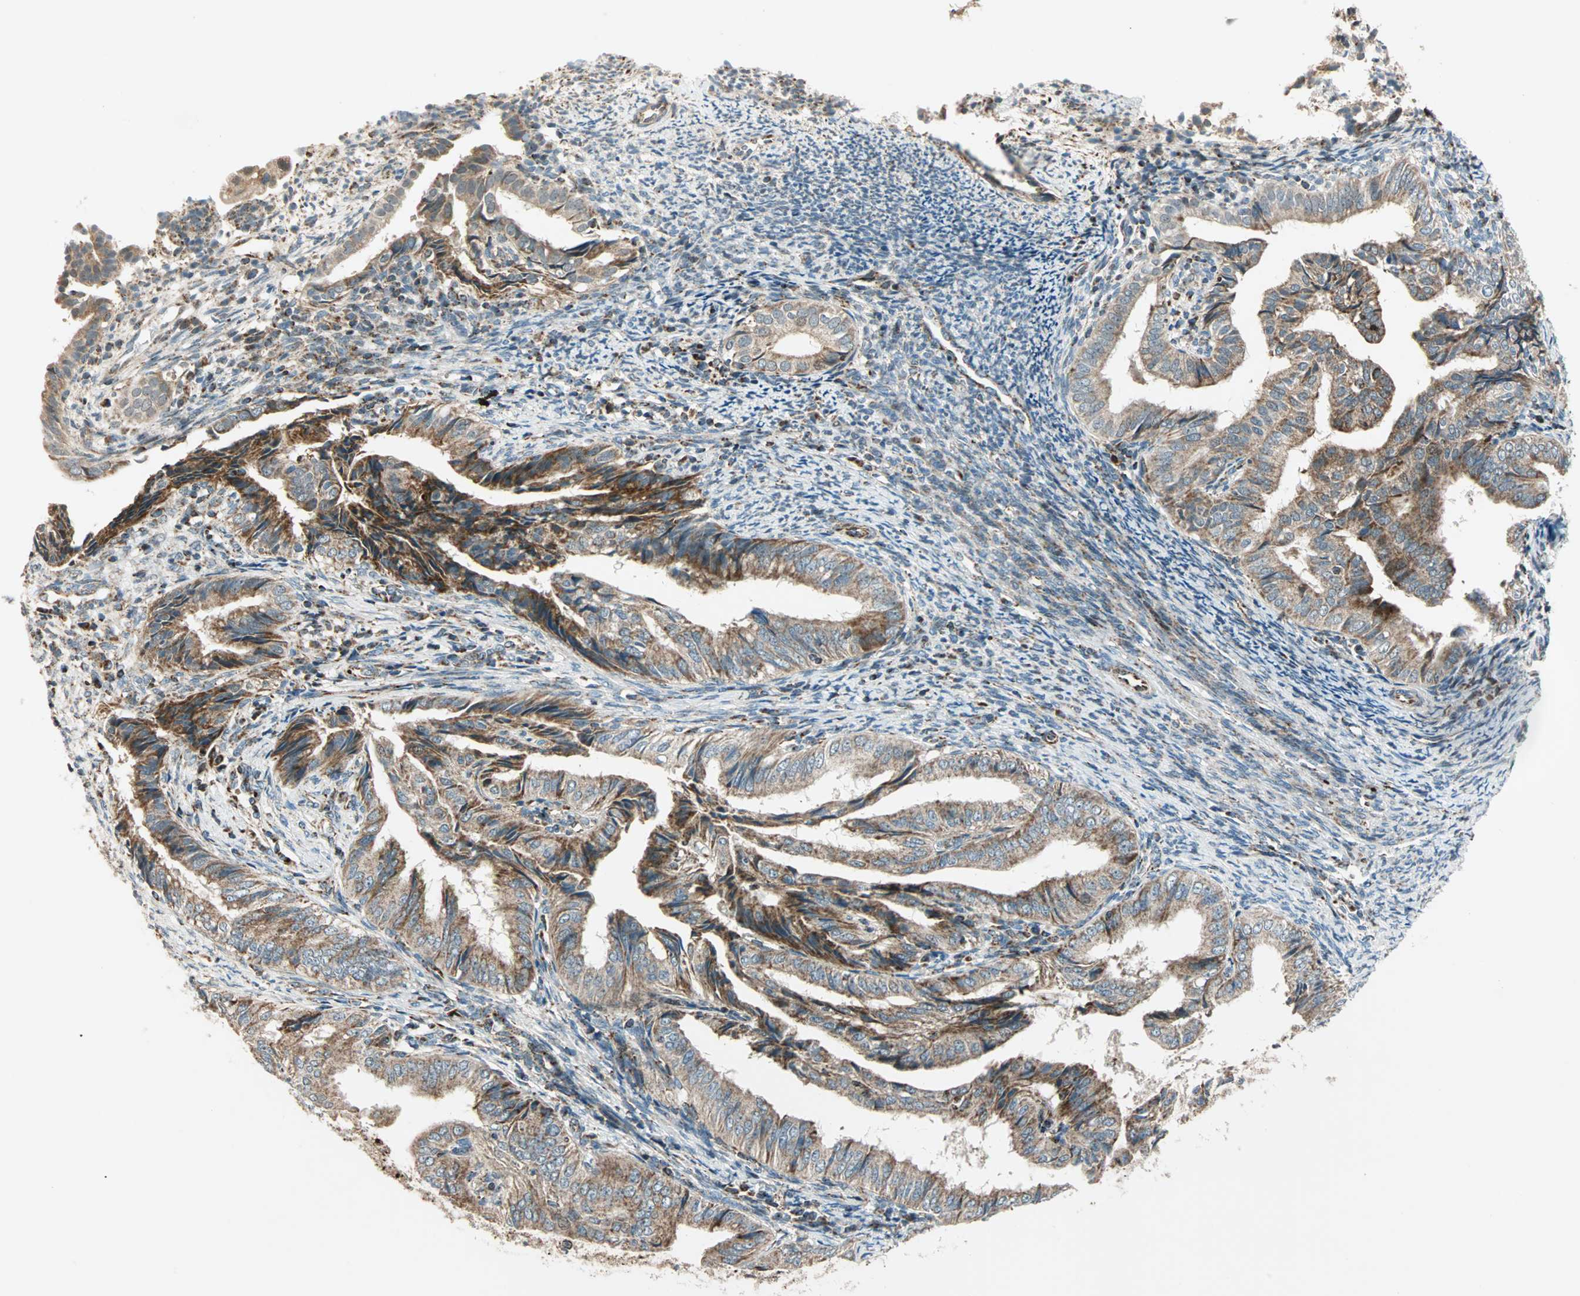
{"staining": {"intensity": "weak", "quantity": "25%-75%", "location": "cytoplasmic/membranous"}, "tissue": "endometrial cancer", "cell_type": "Tumor cells", "image_type": "cancer", "snomed": [{"axis": "morphology", "description": "Adenocarcinoma, NOS"}, {"axis": "topography", "description": "Endometrium"}], "caption": "Endometrial adenocarcinoma stained with a protein marker exhibits weak staining in tumor cells.", "gene": "SPRY4", "patient": {"sex": "female", "age": 58}}